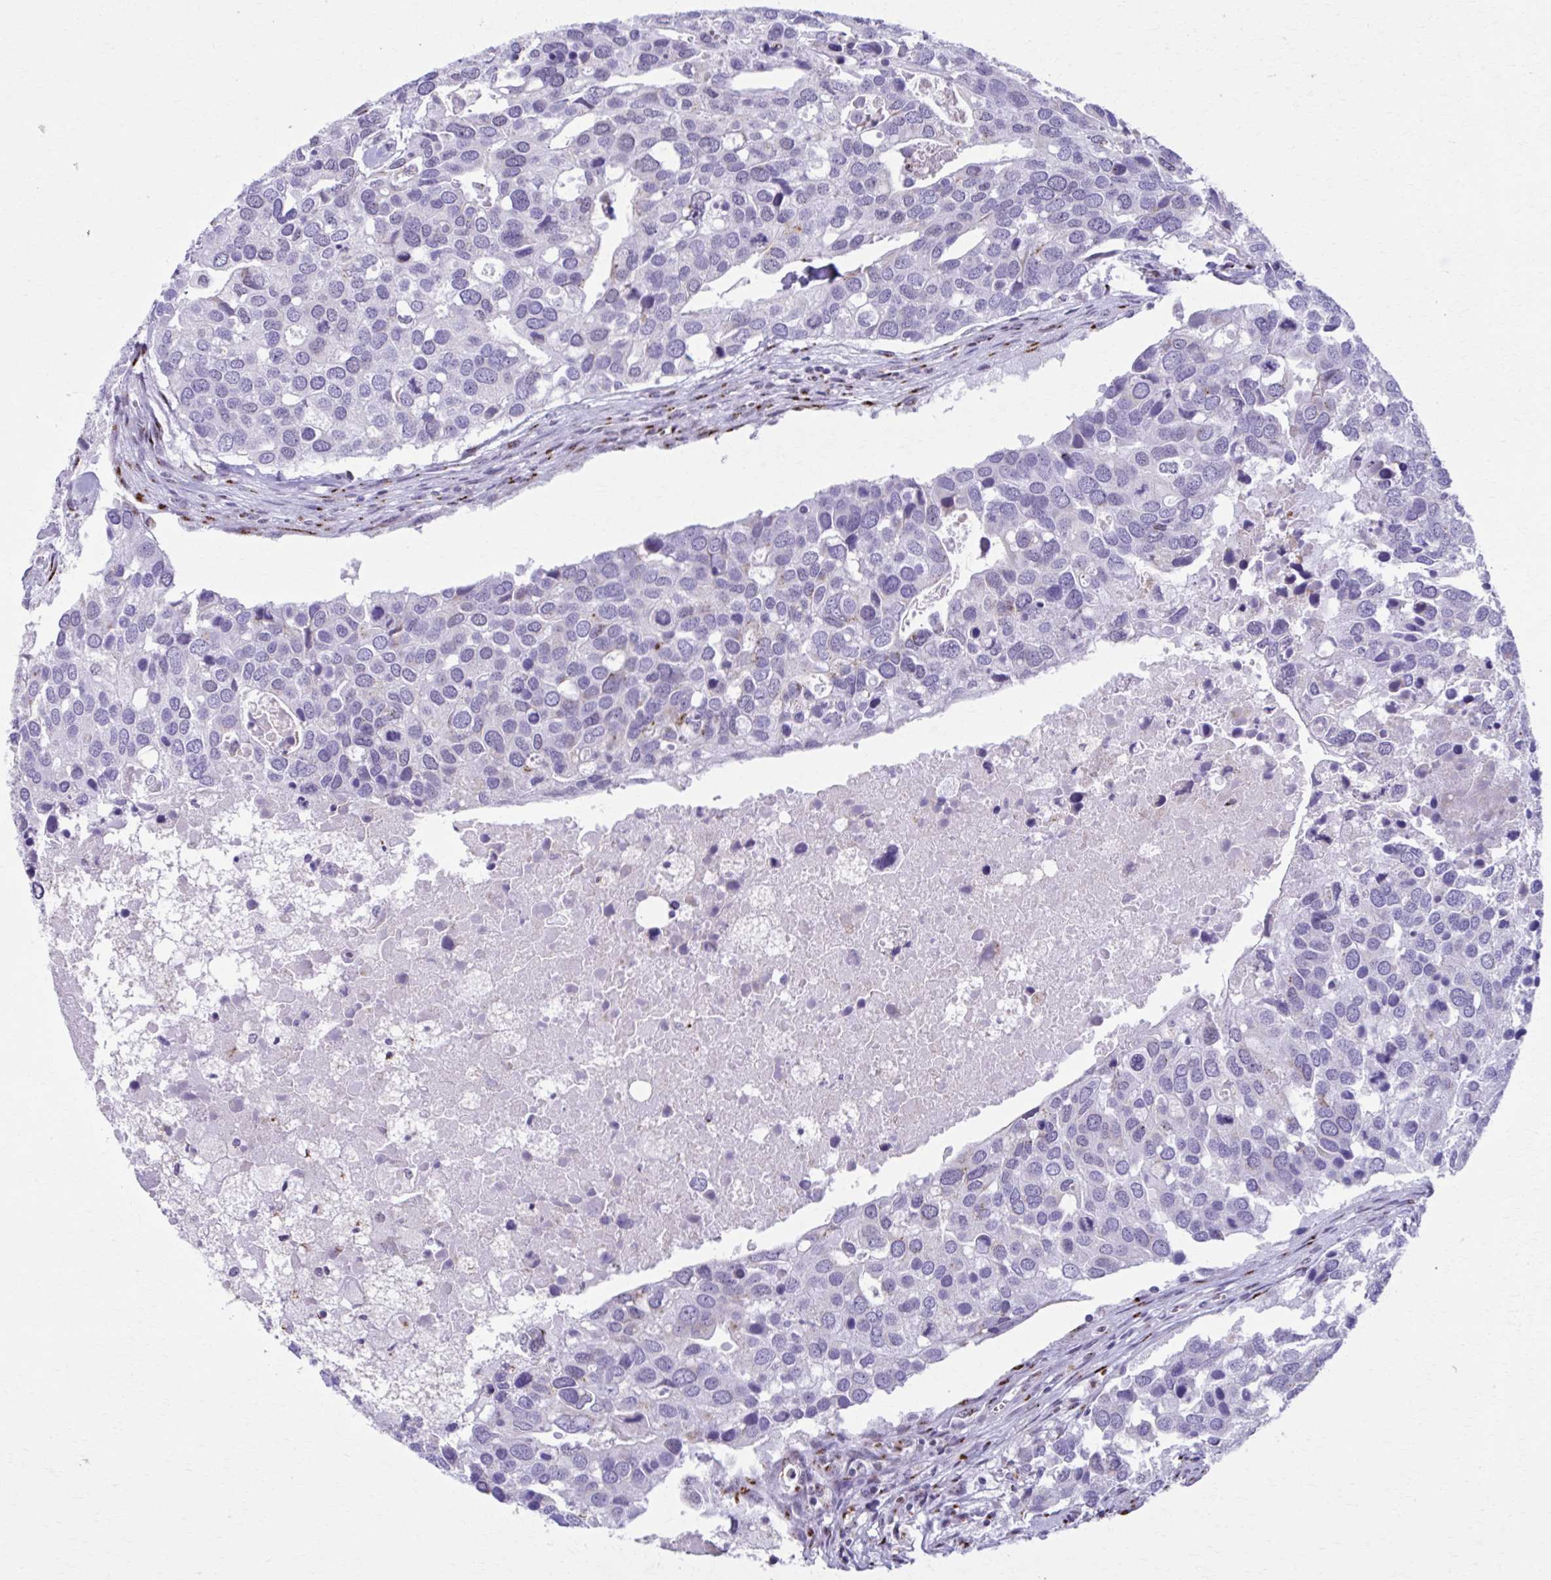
{"staining": {"intensity": "negative", "quantity": "none", "location": "none"}, "tissue": "breast cancer", "cell_type": "Tumor cells", "image_type": "cancer", "snomed": [{"axis": "morphology", "description": "Duct carcinoma"}, {"axis": "topography", "description": "Breast"}], "caption": "A photomicrograph of breast invasive ductal carcinoma stained for a protein displays no brown staining in tumor cells.", "gene": "ZNF682", "patient": {"sex": "female", "age": 83}}